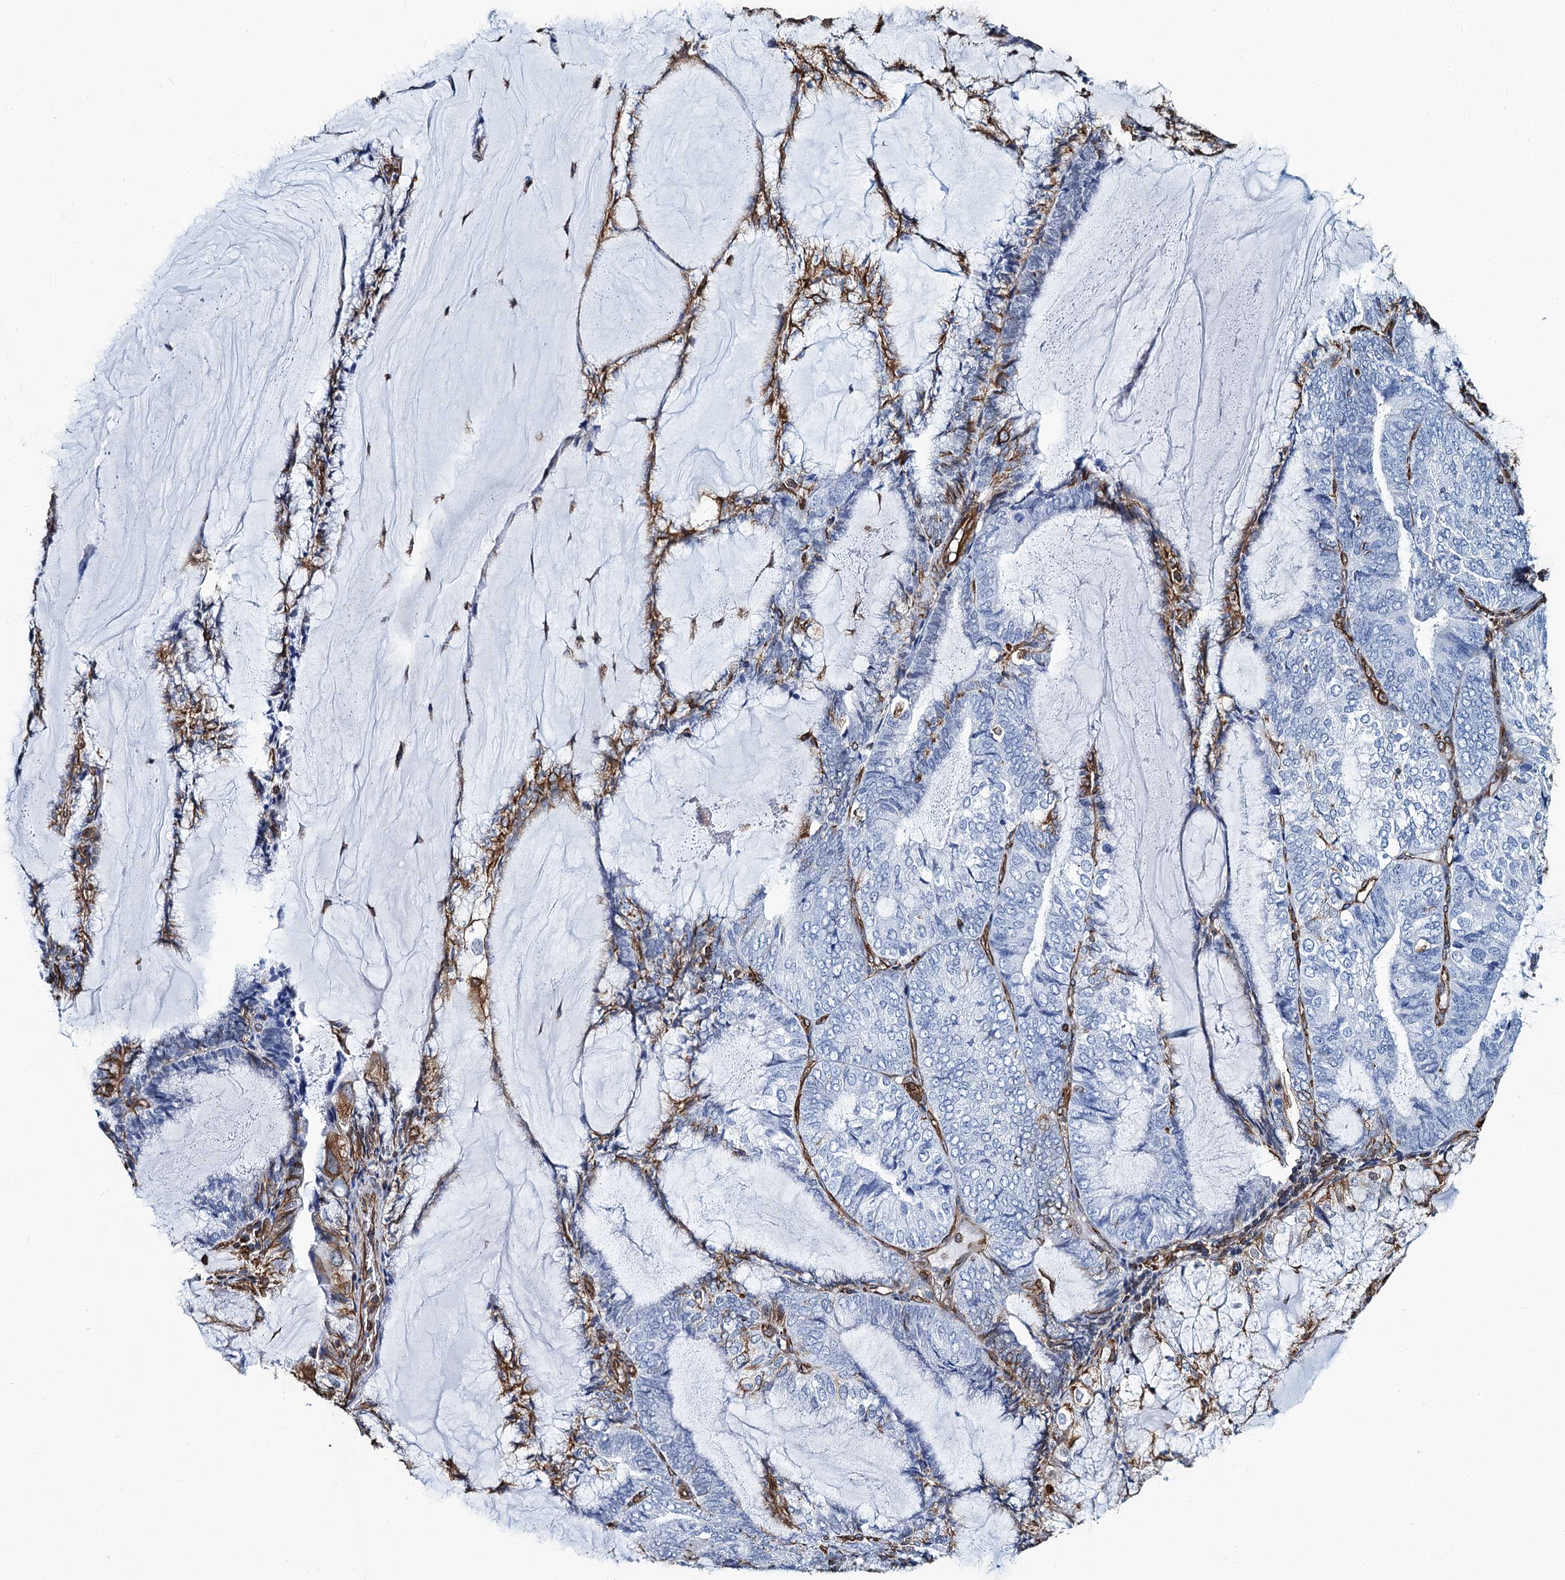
{"staining": {"intensity": "moderate", "quantity": "<25%", "location": "cytoplasmic/membranous"}, "tissue": "endometrial cancer", "cell_type": "Tumor cells", "image_type": "cancer", "snomed": [{"axis": "morphology", "description": "Adenocarcinoma, NOS"}, {"axis": "topography", "description": "Endometrium"}], "caption": "Immunohistochemistry (IHC) staining of endometrial adenocarcinoma, which shows low levels of moderate cytoplasmic/membranous expression in approximately <25% of tumor cells indicating moderate cytoplasmic/membranous protein positivity. The staining was performed using DAB (brown) for protein detection and nuclei were counterstained in hematoxylin (blue).", "gene": "PGM2", "patient": {"sex": "female", "age": 81}}